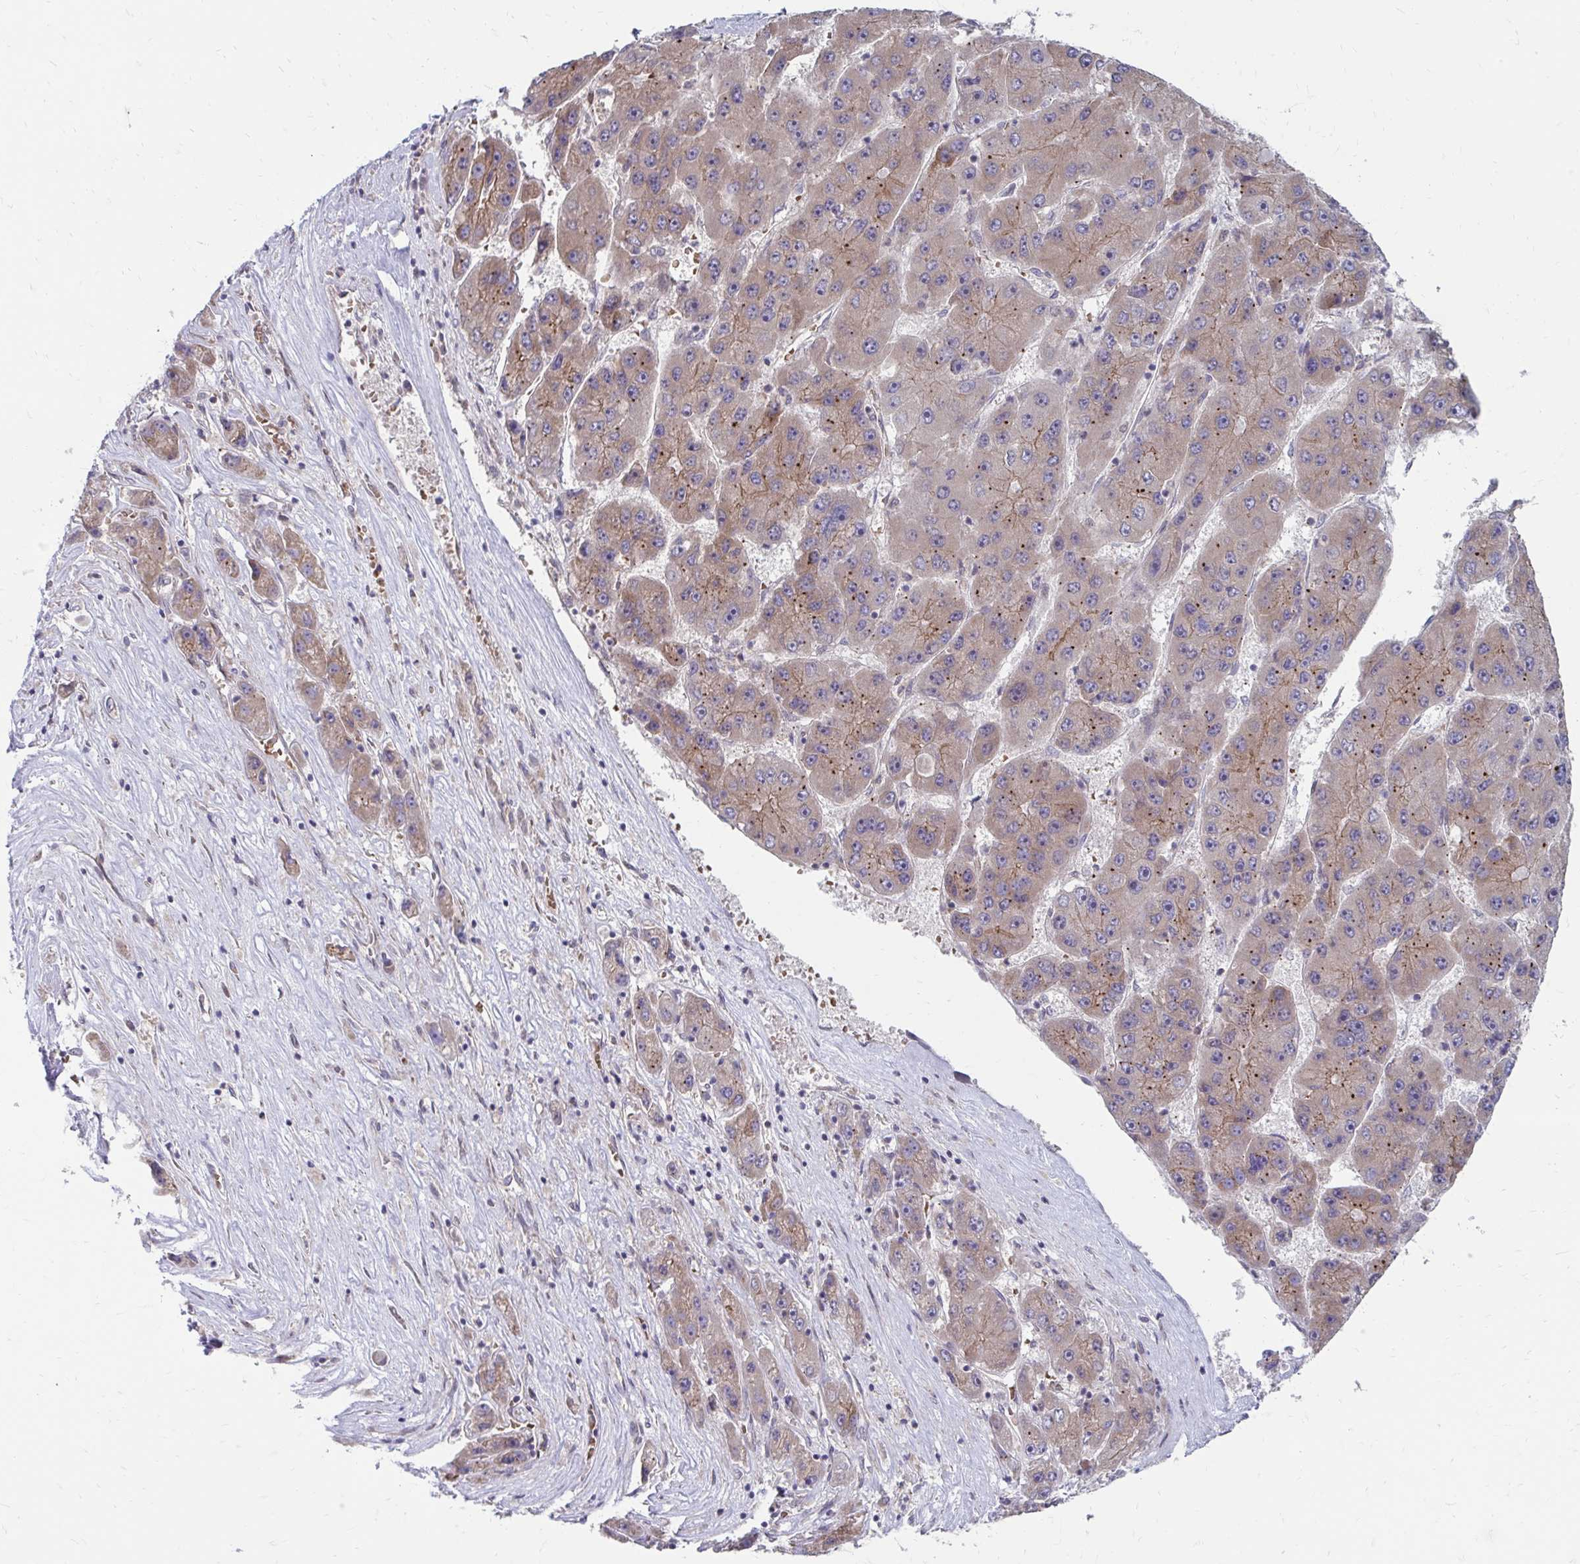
{"staining": {"intensity": "weak", "quantity": "25%-75%", "location": "cytoplasmic/membranous"}, "tissue": "liver cancer", "cell_type": "Tumor cells", "image_type": "cancer", "snomed": [{"axis": "morphology", "description": "Carcinoma, Hepatocellular, NOS"}, {"axis": "topography", "description": "Liver"}], "caption": "The photomicrograph demonstrates staining of liver cancer (hepatocellular carcinoma), revealing weak cytoplasmic/membranous protein expression (brown color) within tumor cells. The staining is performed using DAB brown chromogen to label protein expression. The nuclei are counter-stained blue using hematoxylin.", "gene": "ITPR2", "patient": {"sex": "female", "age": 61}}